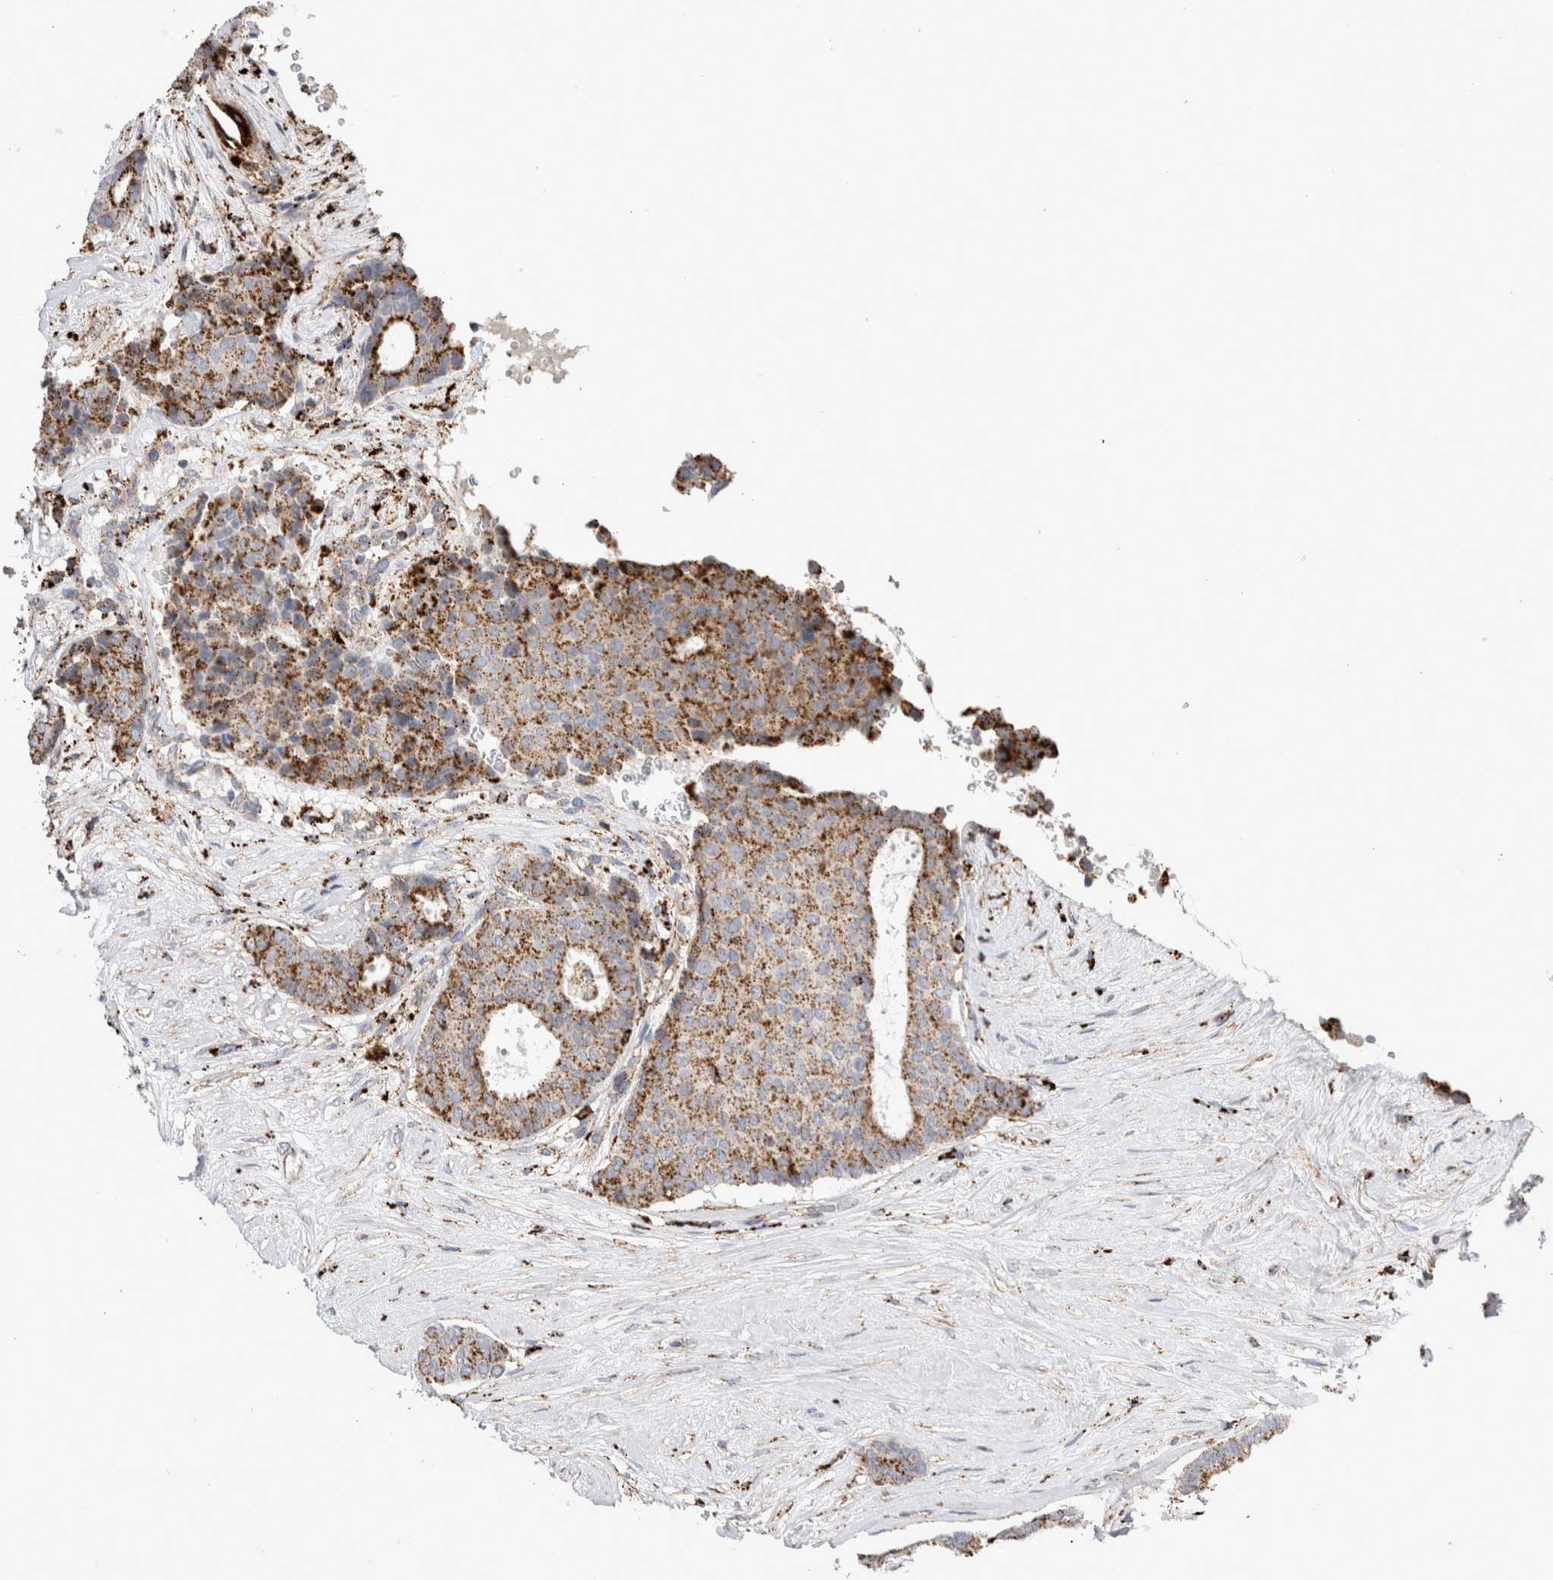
{"staining": {"intensity": "moderate", "quantity": ">75%", "location": "cytoplasmic/membranous"}, "tissue": "breast cancer", "cell_type": "Tumor cells", "image_type": "cancer", "snomed": [{"axis": "morphology", "description": "Duct carcinoma"}, {"axis": "topography", "description": "Breast"}], "caption": "Infiltrating ductal carcinoma (breast) stained with a brown dye displays moderate cytoplasmic/membranous positive positivity in about >75% of tumor cells.", "gene": "CTSA", "patient": {"sex": "female", "age": 75}}